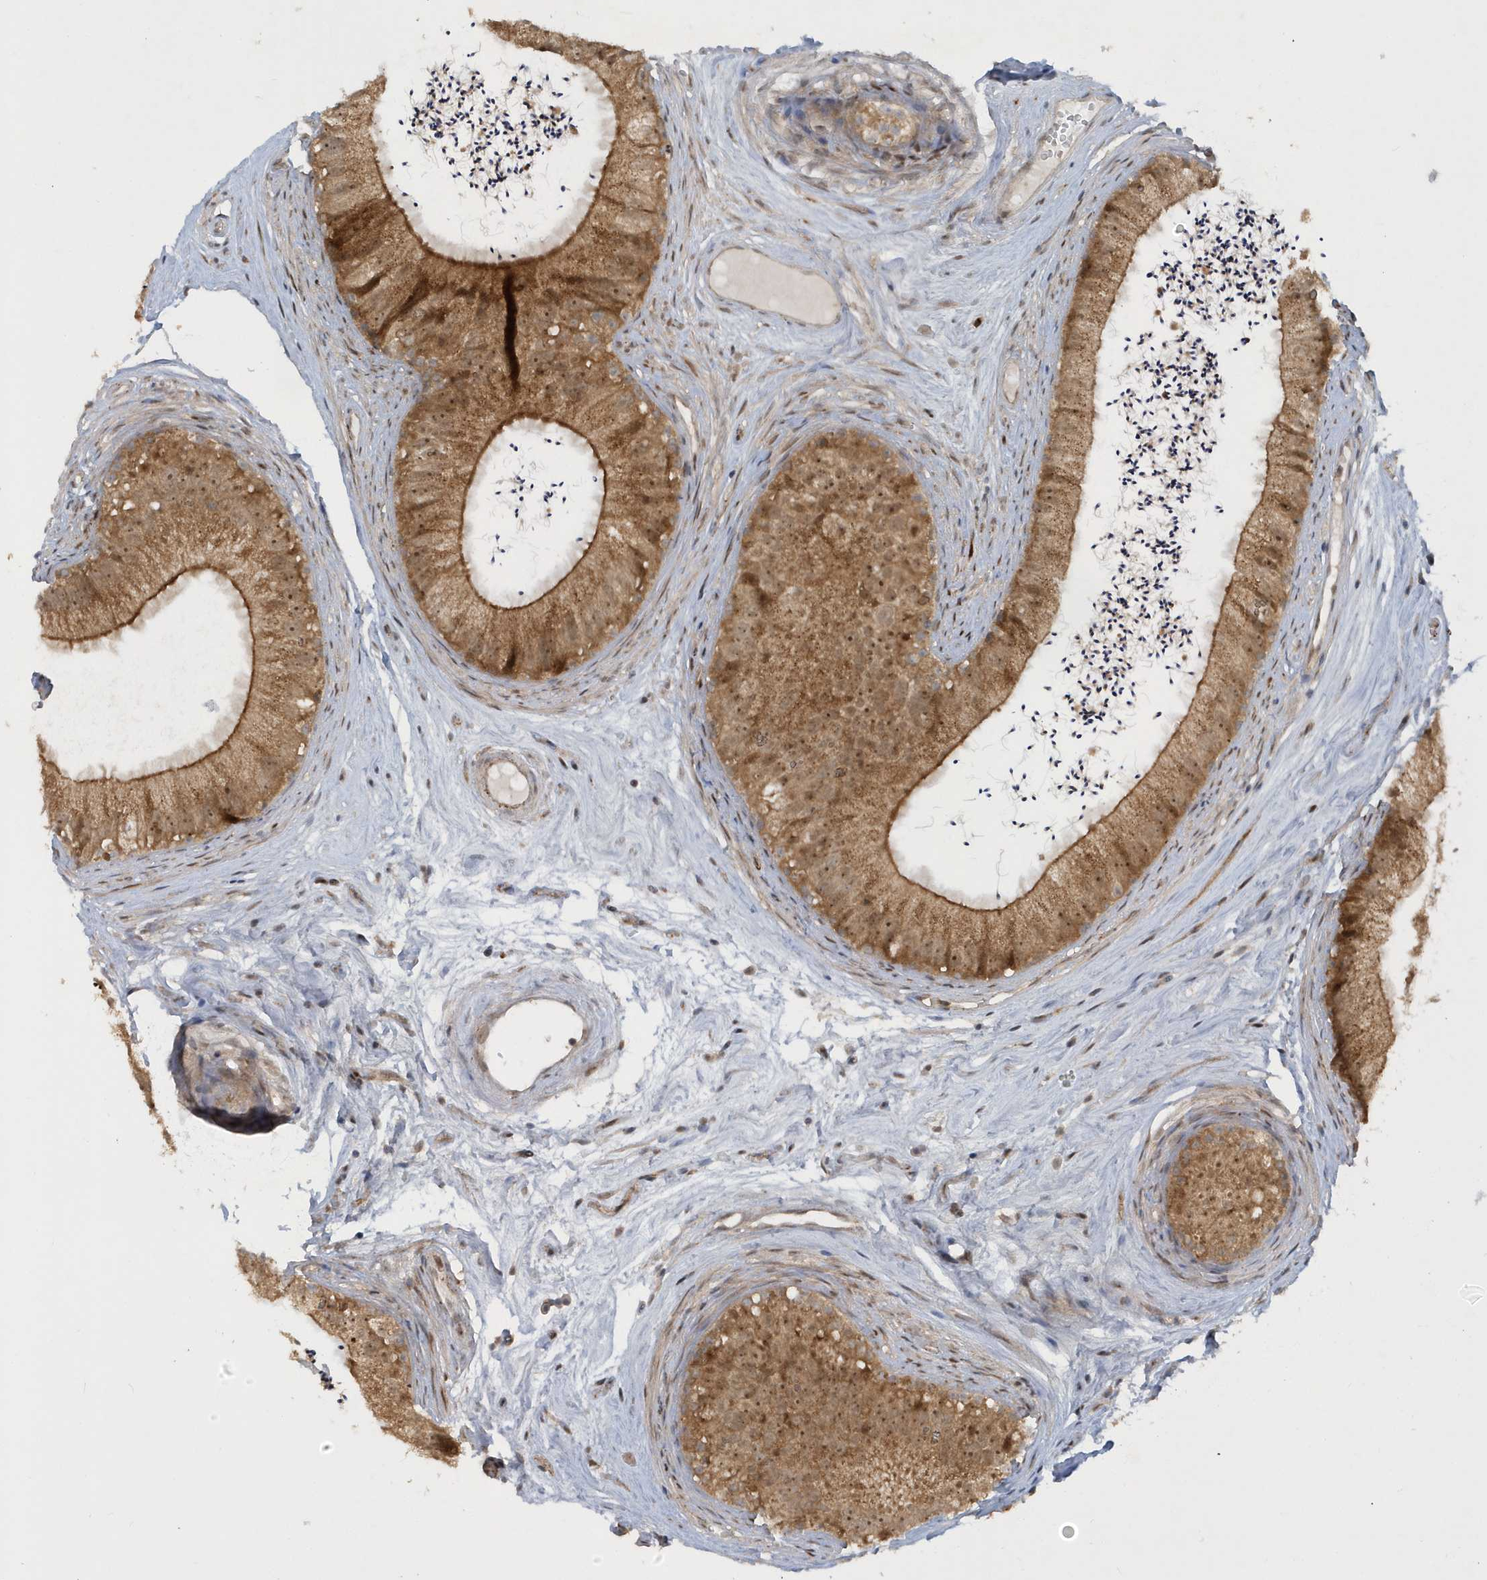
{"staining": {"intensity": "moderate", "quantity": ">75%", "location": "cytoplasmic/membranous,nuclear"}, "tissue": "epididymis", "cell_type": "Glandular cells", "image_type": "normal", "snomed": [{"axis": "morphology", "description": "Normal tissue, NOS"}, {"axis": "topography", "description": "Epididymis"}], "caption": "Human epididymis stained with a brown dye exhibits moderate cytoplasmic/membranous,nuclear positive expression in approximately >75% of glandular cells.", "gene": "ATG4A", "patient": {"sex": "male", "age": 77}}